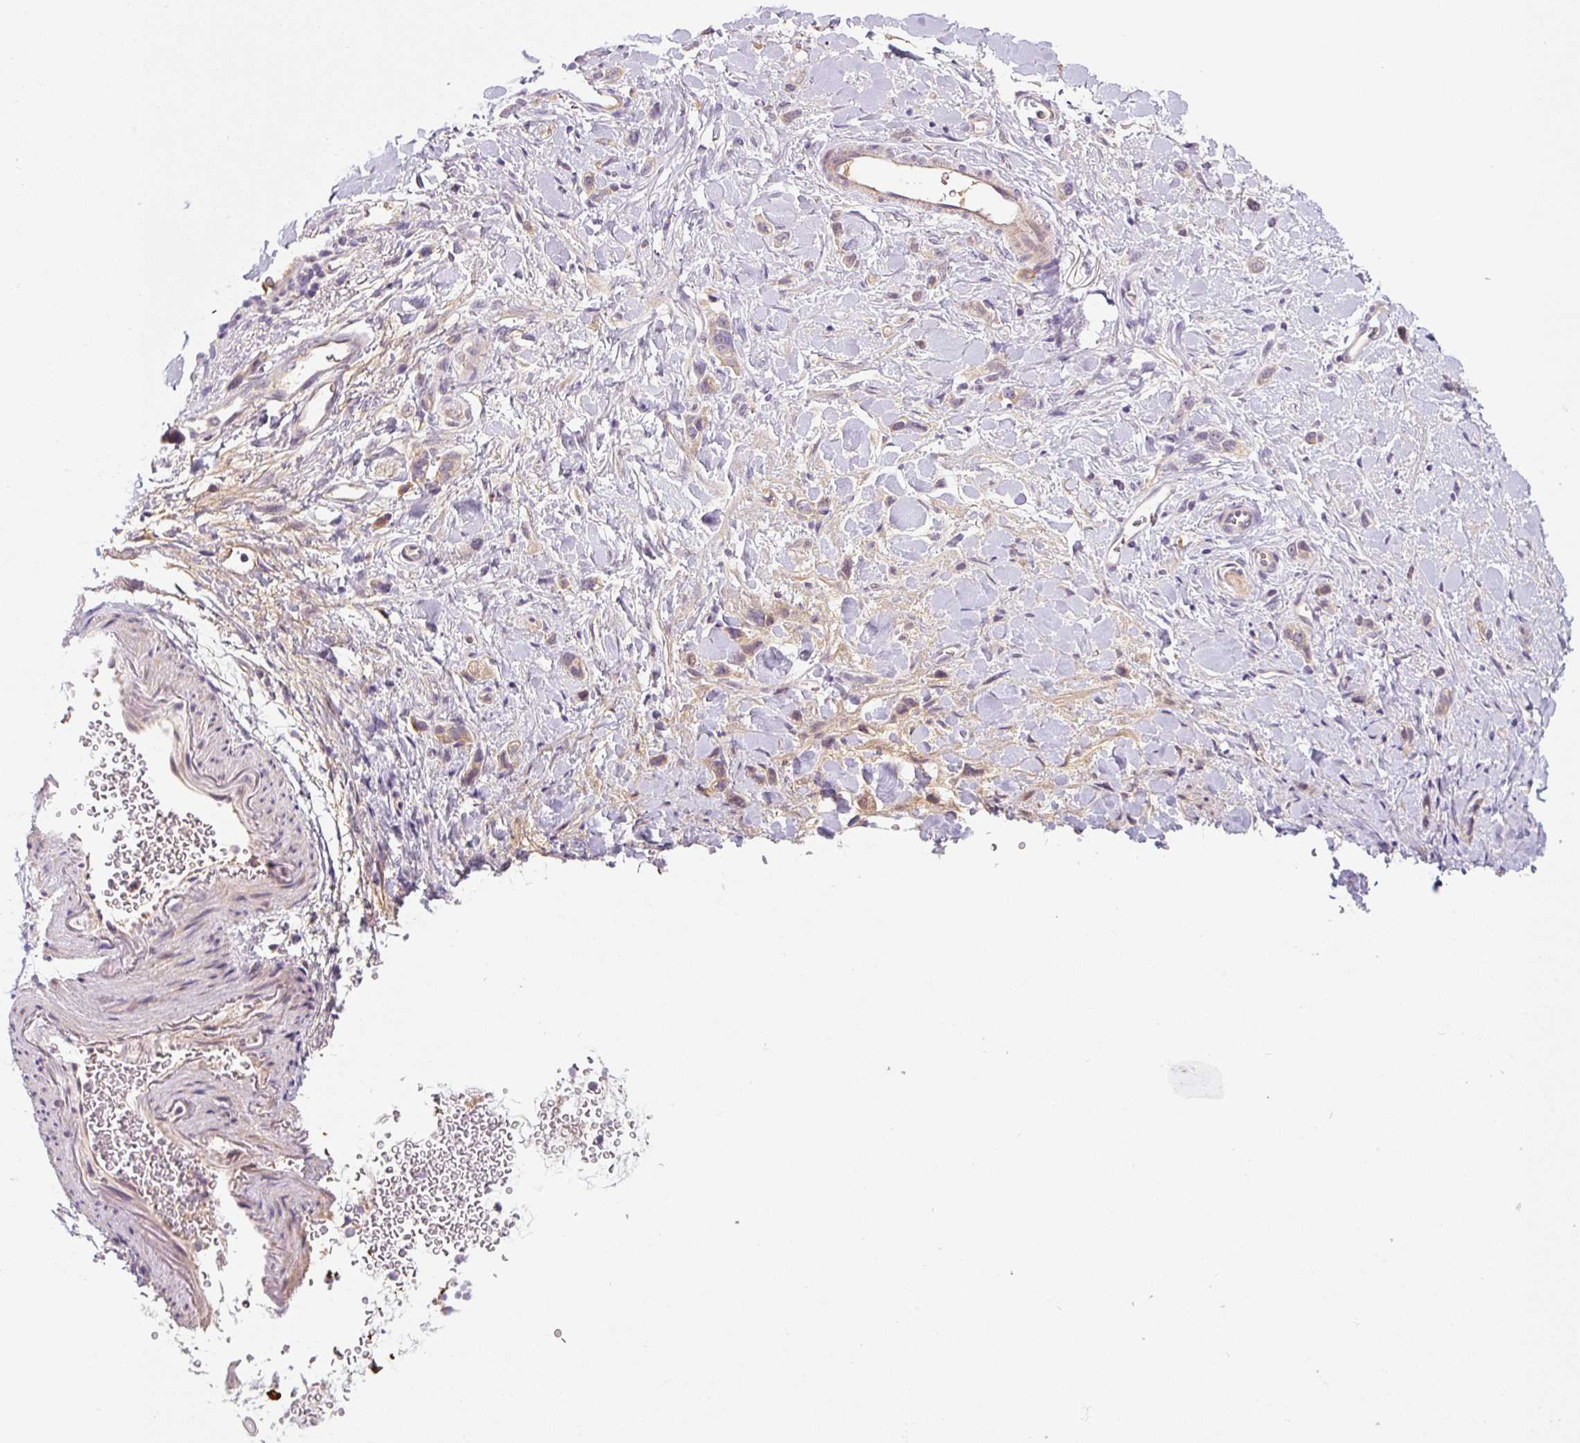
{"staining": {"intensity": "weak", "quantity": ">75%", "location": "cytoplasmic/membranous"}, "tissue": "stomach cancer", "cell_type": "Tumor cells", "image_type": "cancer", "snomed": [{"axis": "morphology", "description": "Adenocarcinoma, NOS"}, {"axis": "topography", "description": "Stomach"}], "caption": "The immunohistochemical stain labels weak cytoplasmic/membranous positivity in tumor cells of stomach adenocarcinoma tissue. (DAB IHC with brightfield microscopy, high magnification).", "gene": "PRKAA2", "patient": {"sex": "female", "age": 65}}